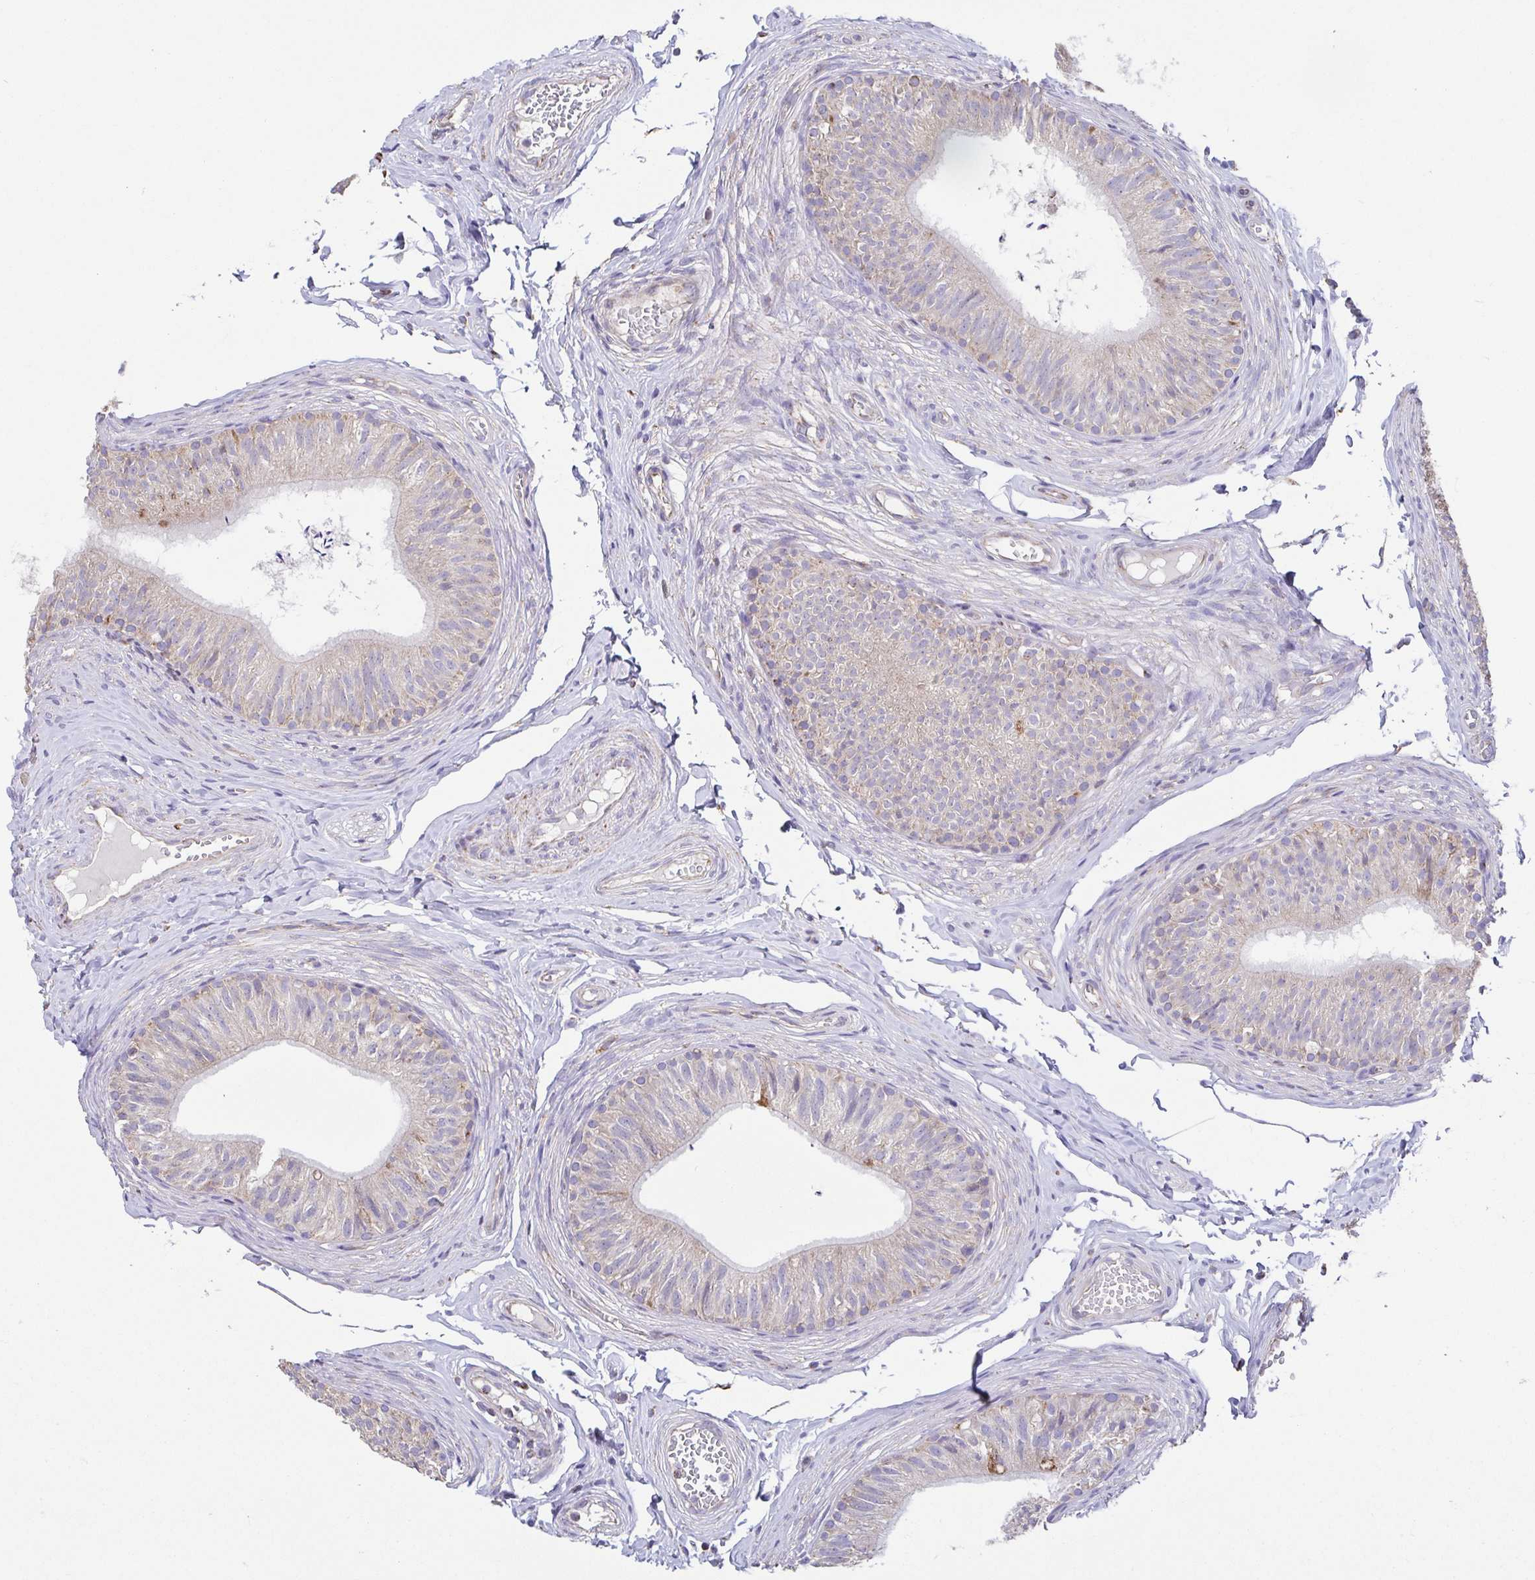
{"staining": {"intensity": "moderate", "quantity": "<25%", "location": "cytoplasmic/membranous"}, "tissue": "epididymis", "cell_type": "Glandular cells", "image_type": "normal", "snomed": [{"axis": "morphology", "description": "Normal tissue, NOS"}, {"axis": "topography", "description": "Epididymis, spermatic cord, NOS"}, {"axis": "topography", "description": "Epididymis"}, {"axis": "topography", "description": "Peripheral nerve tissue"}], "caption": "IHC of normal epididymis demonstrates low levels of moderate cytoplasmic/membranous staining in about <25% of glandular cells.", "gene": "GINM1", "patient": {"sex": "male", "age": 29}}